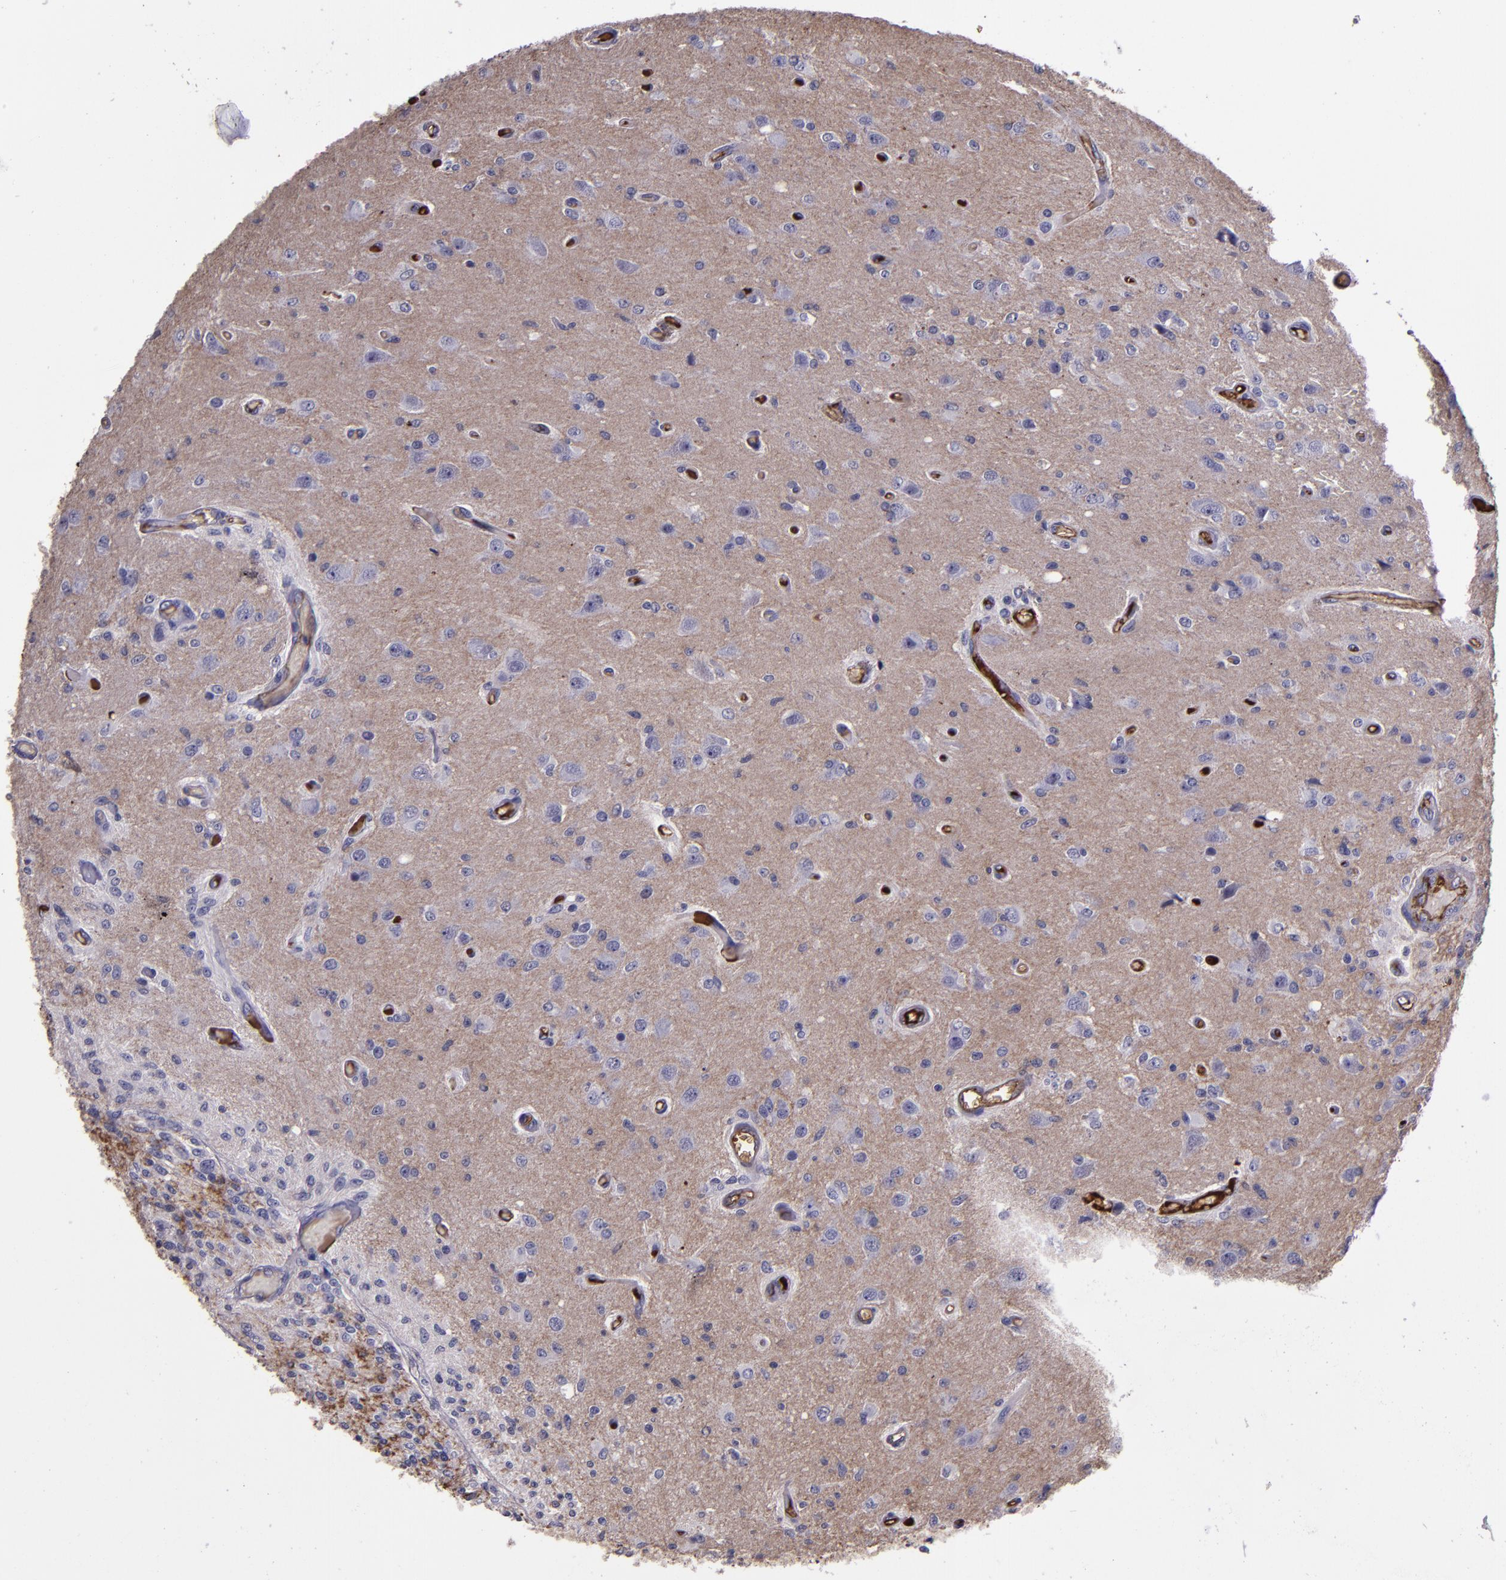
{"staining": {"intensity": "negative", "quantity": "none", "location": "none"}, "tissue": "glioma", "cell_type": "Tumor cells", "image_type": "cancer", "snomed": [{"axis": "morphology", "description": "Normal tissue, NOS"}, {"axis": "morphology", "description": "Glioma, malignant, High grade"}, {"axis": "topography", "description": "Cerebral cortex"}], "caption": "The immunohistochemistry (IHC) photomicrograph has no significant positivity in tumor cells of glioma tissue.", "gene": "A2M", "patient": {"sex": "male", "age": 77}}